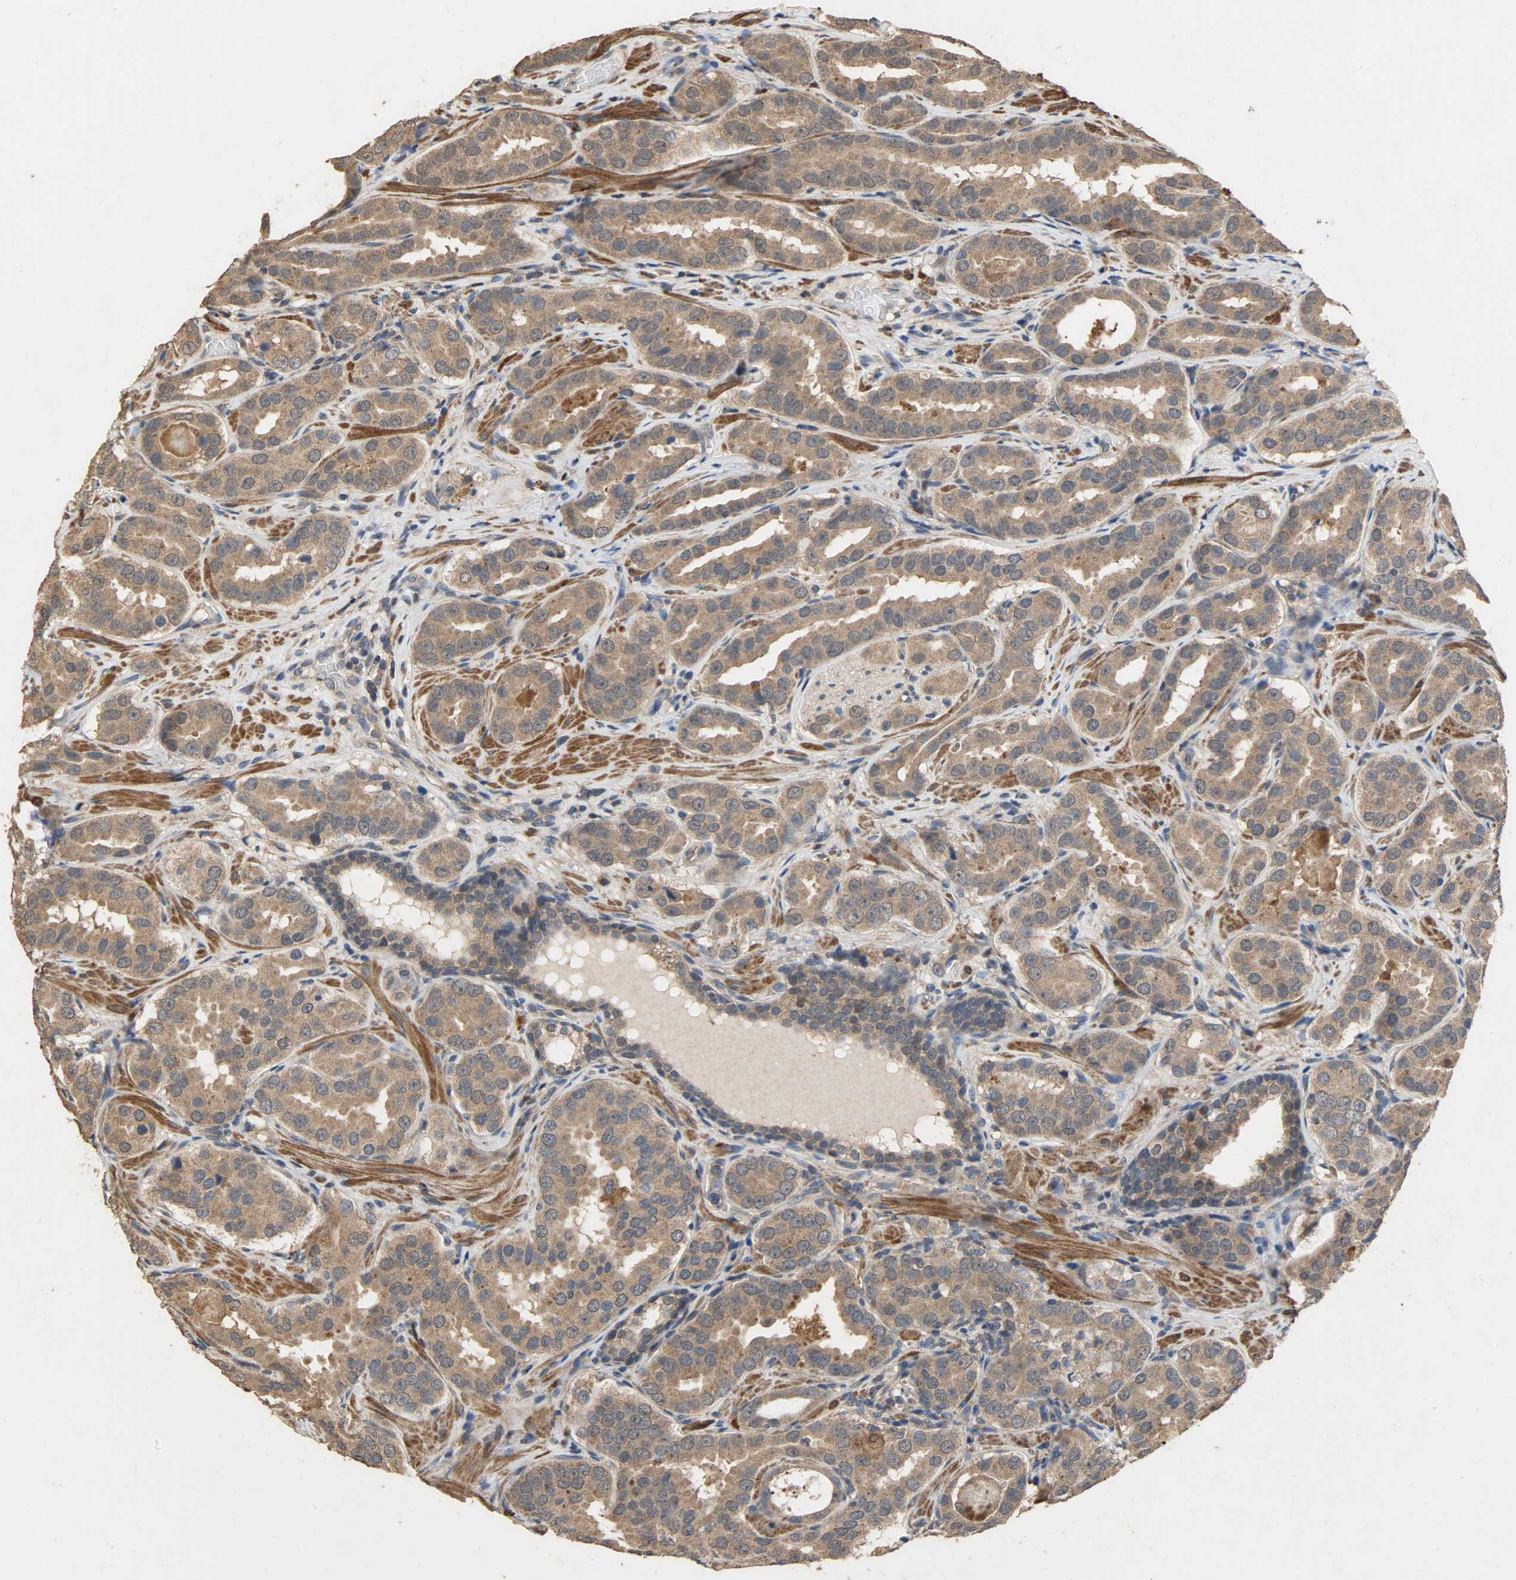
{"staining": {"intensity": "moderate", "quantity": ">75%", "location": "cytoplasmic/membranous"}, "tissue": "prostate cancer", "cell_type": "Tumor cells", "image_type": "cancer", "snomed": [{"axis": "morphology", "description": "Adenocarcinoma, Low grade"}, {"axis": "topography", "description": "Prostate"}], "caption": "Prostate cancer (low-grade adenocarcinoma) stained with IHC exhibits moderate cytoplasmic/membranous staining in about >75% of tumor cells.", "gene": "CDKN2C", "patient": {"sex": "male", "age": 59}}